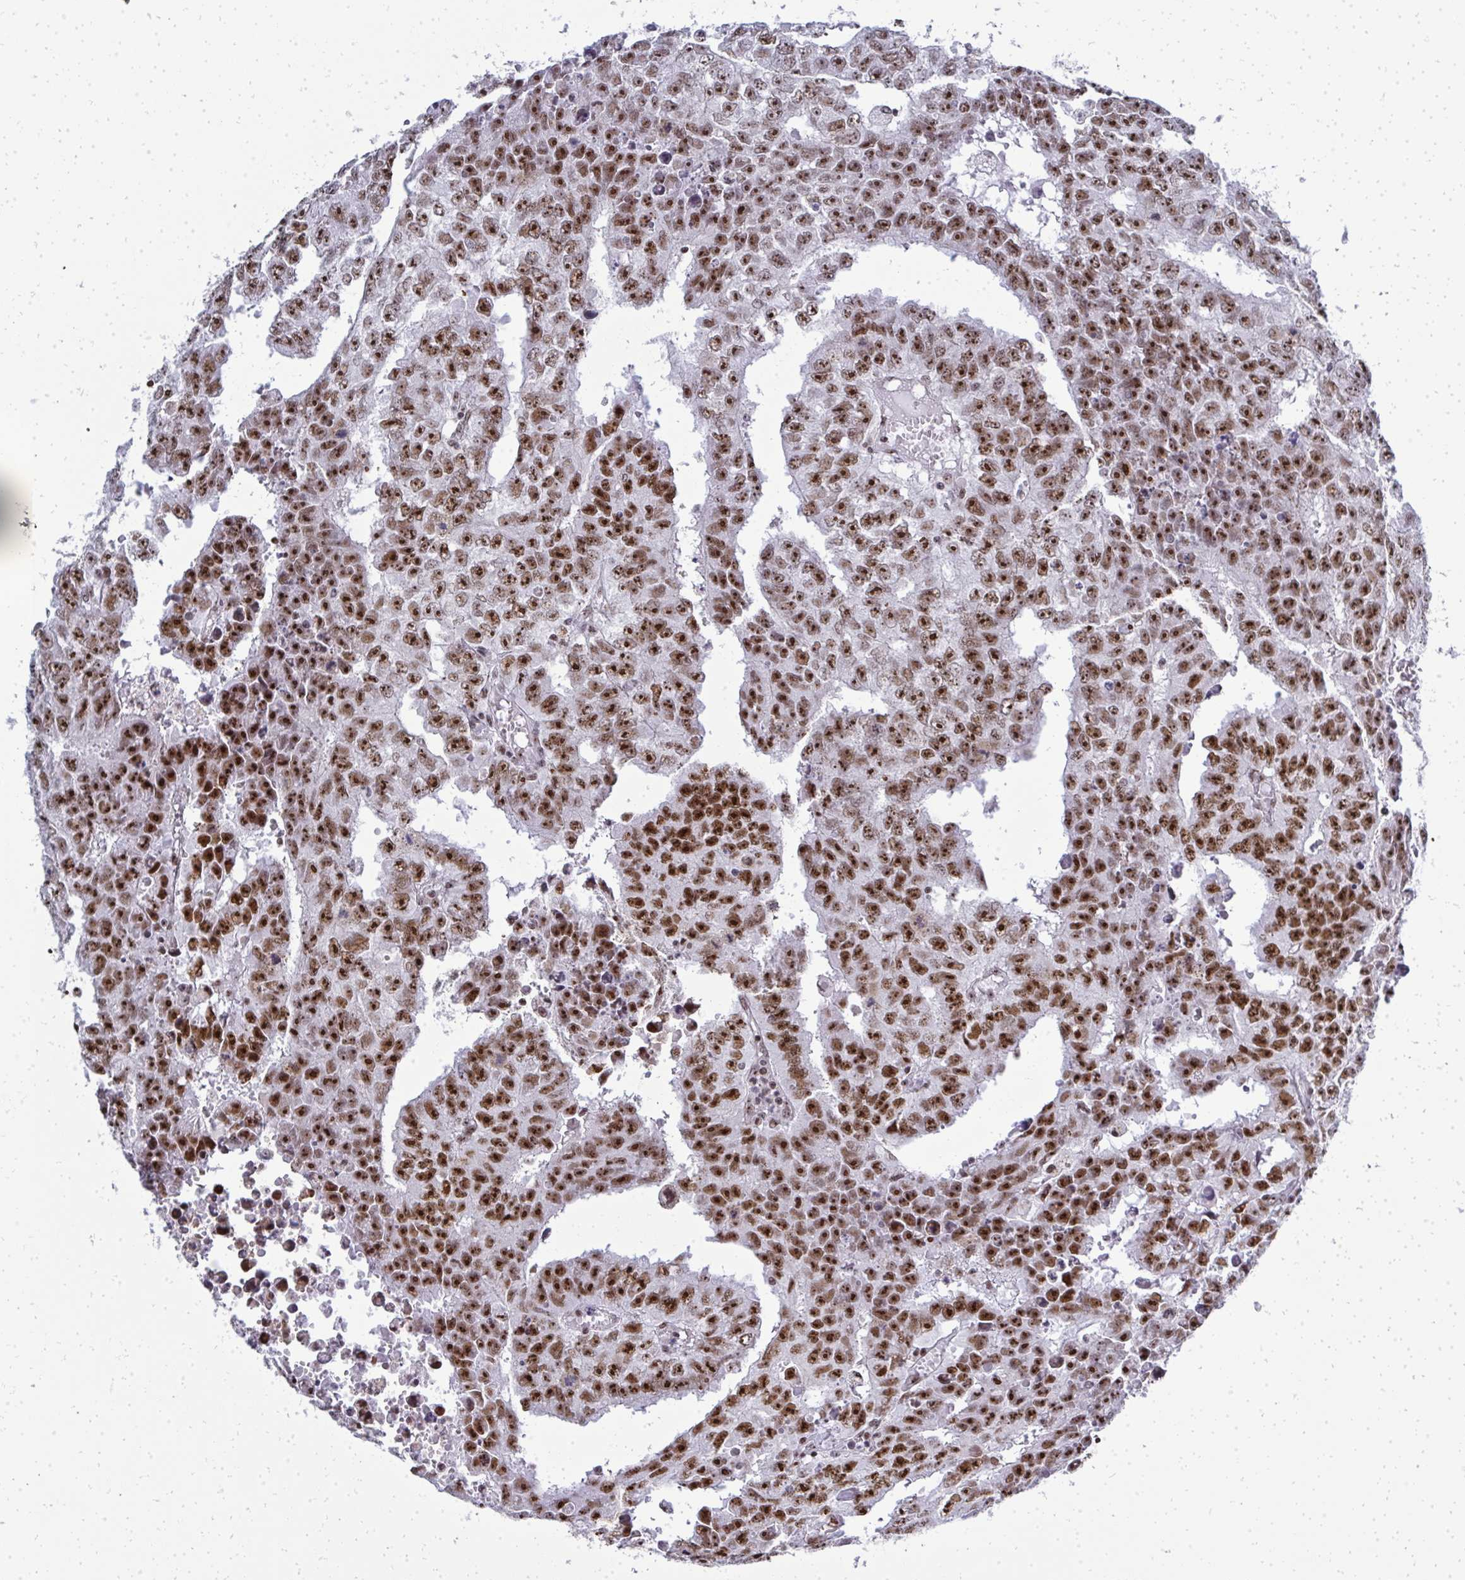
{"staining": {"intensity": "moderate", "quantity": ">75%", "location": "nuclear"}, "tissue": "testis cancer", "cell_type": "Tumor cells", "image_type": "cancer", "snomed": [{"axis": "morphology", "description": "Carcinoma, Embryonal, NOS"}, {"axis": "morphology", "description": "Teratoma, malignant, NOS"}, {"axis": "topography", "description": "Testis"}], "caption": "Immunohistochemistry histopathology image of embryonal carcinoma (testis) stained for a protein (brown), which exhibits medium levels of moderate nuclear staining in about >75% of tumor cells.", "gene": "SIRT7", "patient": {"sex": "male", "age": 24}}